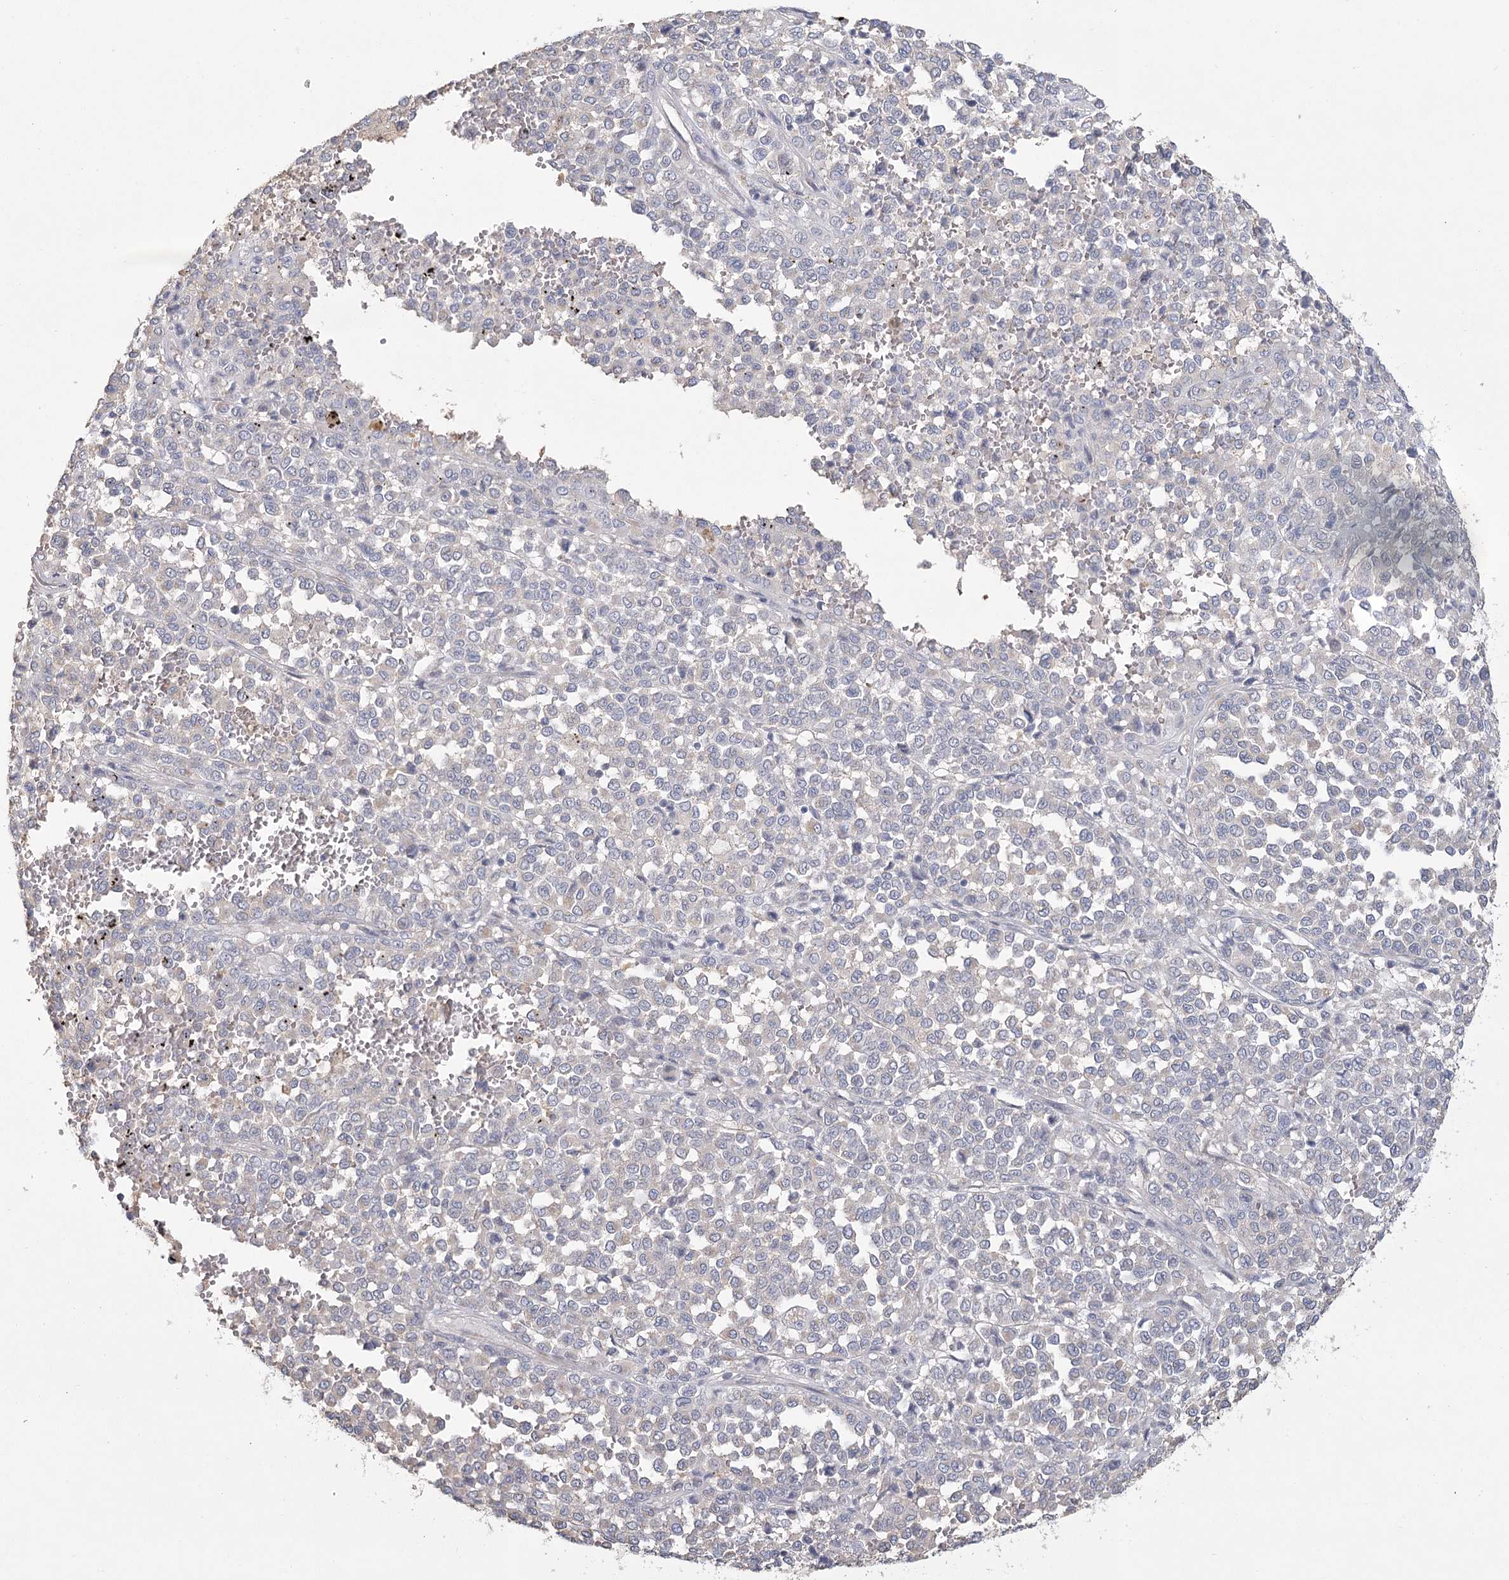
{"staining": {"intensity": "negative", "quantity": "none", "location": "none"}, "tissue": "melanoma", "cell_type": "Tumor cells", "image_type": "cancer", "snomed": [{"axis": "morphology", "description": "Malignant melanoma, Metastatic site"}, {"axis": "topography", "description": "Pancreas"}], "caption": "Immunohistochemistry histopathology image of malignant melanoma (metastatic site) stained for a protein (brown), which demonstrates no staining in tumor cells.", "gene": "CNTLN", "patient": {"sex": "female", "age": 30}}